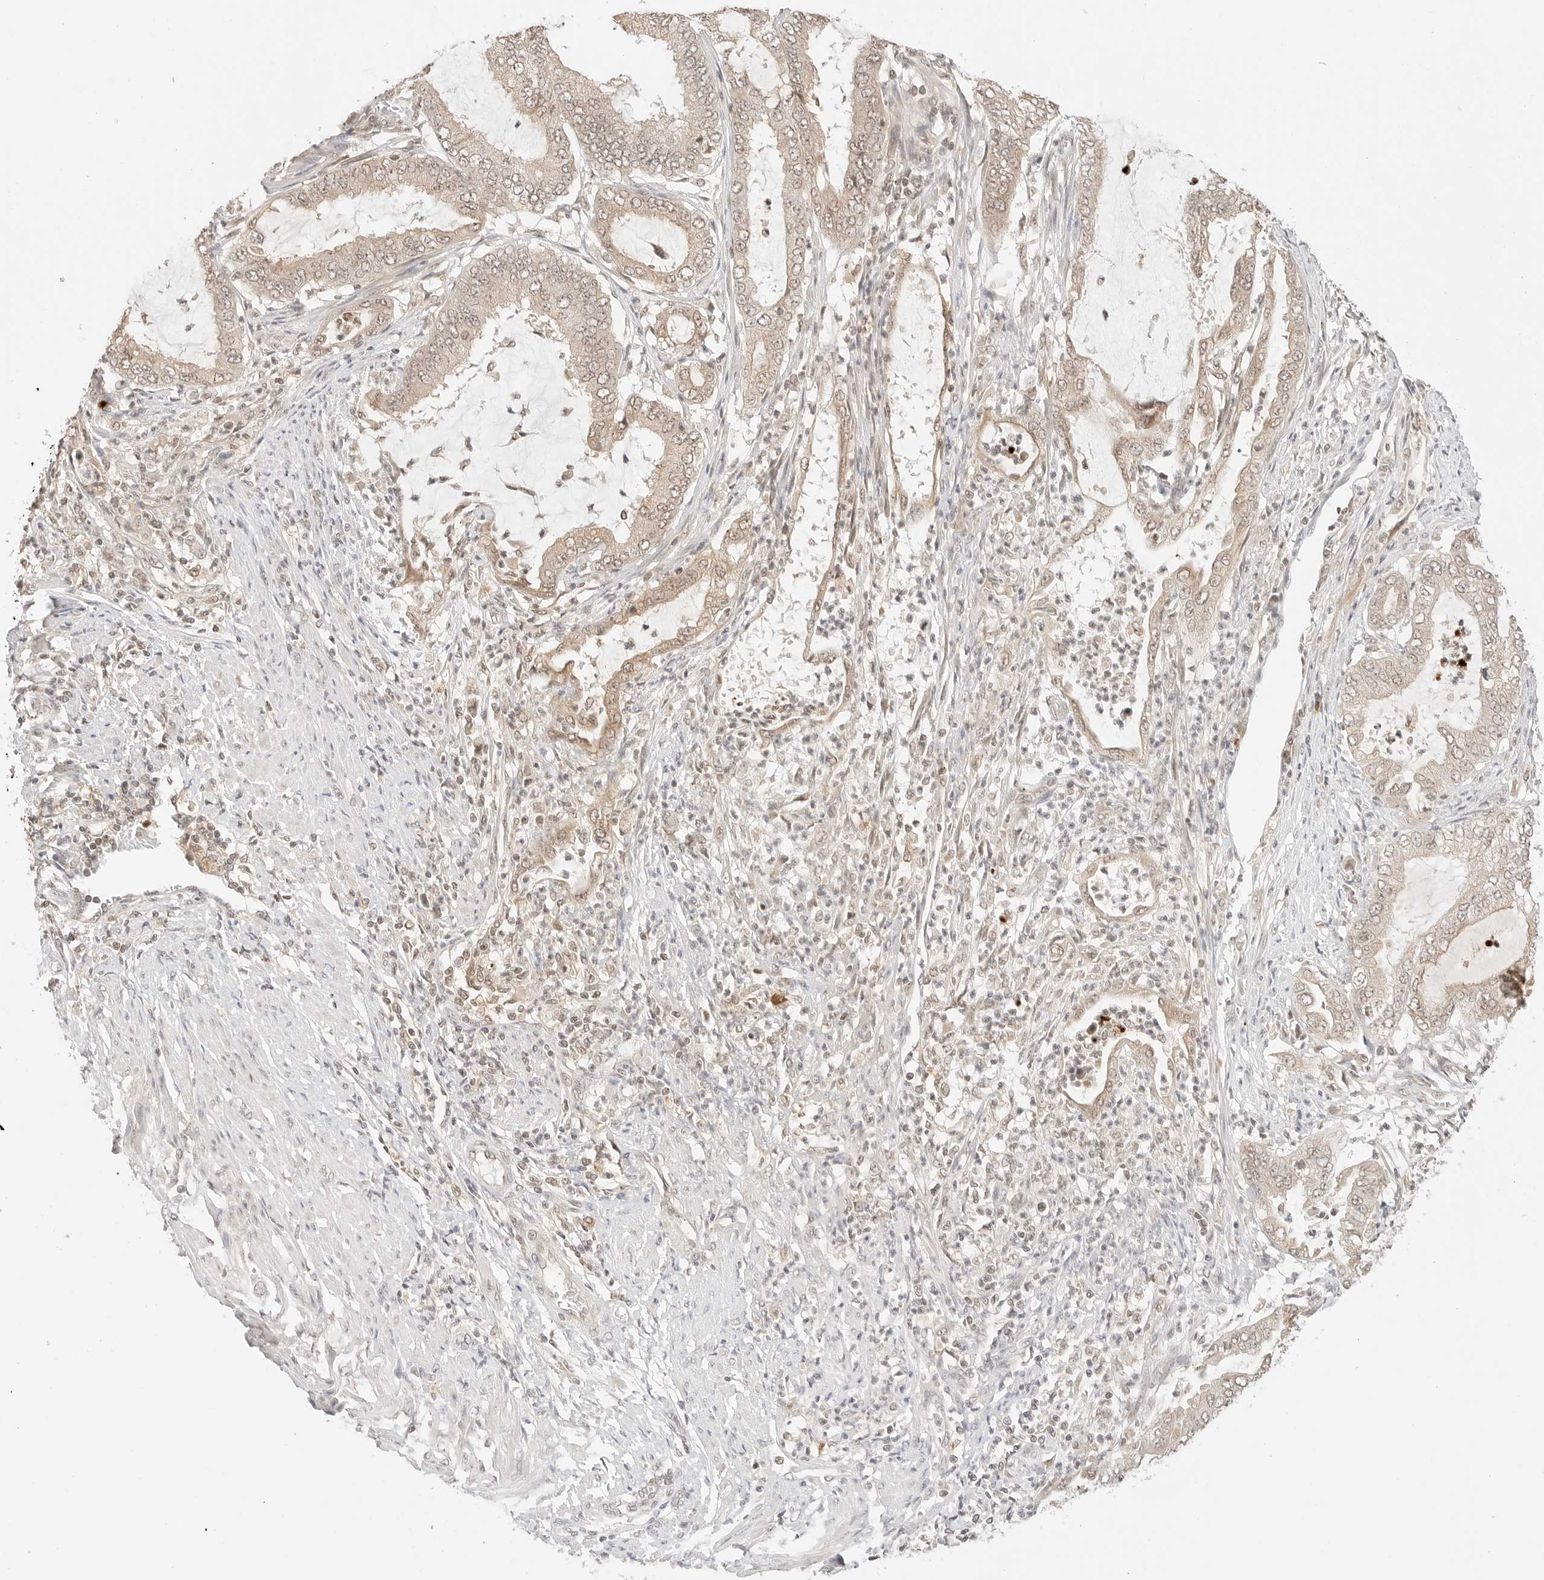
{"staining": {"intensity": "weak", "quantity": ">75%", "location": "cytoplasmic/membranous,nuclear"}, "tissue": "endometrial cancer", "cell_type": "Tumor cells", "image_type": "cancer", "snomed": [{"axis": "morphology", "description": "Adenocarcinoma, NOS"}, {"axis": "topography", "description": "Endometrium"}], "caption": "The image reveals a brown stain indicating the presence of a protein in the cytoplasmic/membranous and nuclear of tumor cells in adenocarcinoma (endometrial).", "gene": "SEPTIN4", "patient": {"sex": "female", "age": 51}}